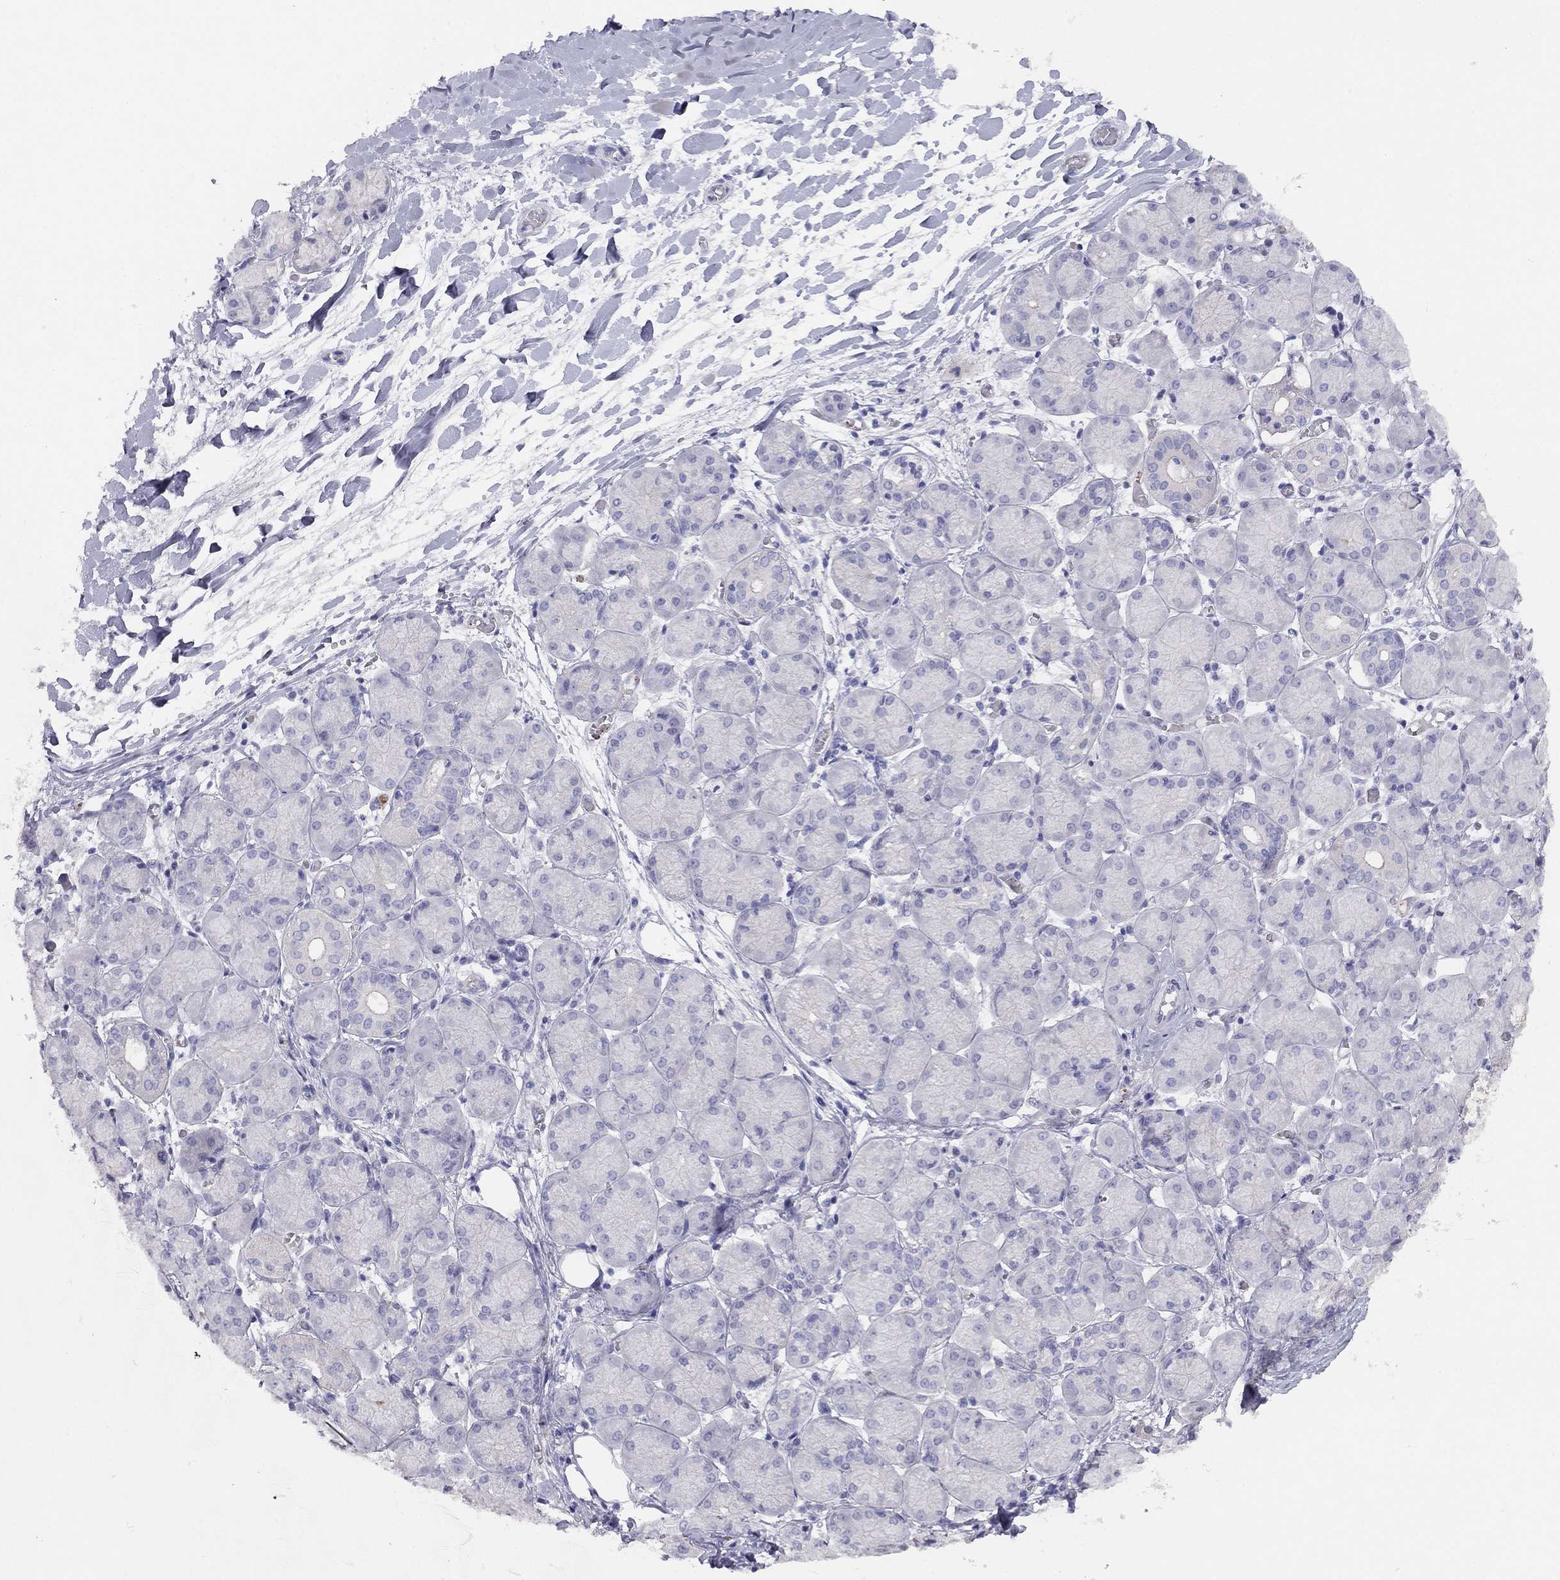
{"staining": {"intensity": "negative", "quantity": "none", "location": "none"}, "tissue": "salivary gland", "cell_type": "Glandular cells", "image_type": "normal", "snomed": [{"axis": "morphology", "description": "Normal tissue, NOS"}, {"axis": "topography", "description": "Salivary gland"}, {"axis": "topography", "description": "Peripheral nerve tissue"}], "caption": "A photomicrograph of salivary gland stained for a protein exhibits no brown staining in glandular cells. The staining is performed using DAB (3,3'-diaminobenzidine) brown chromogen with nuclei counter-stained in using hematoxylin.", "gene": "MGAT4C", "patient": {"sex": "female", "age": 24}}